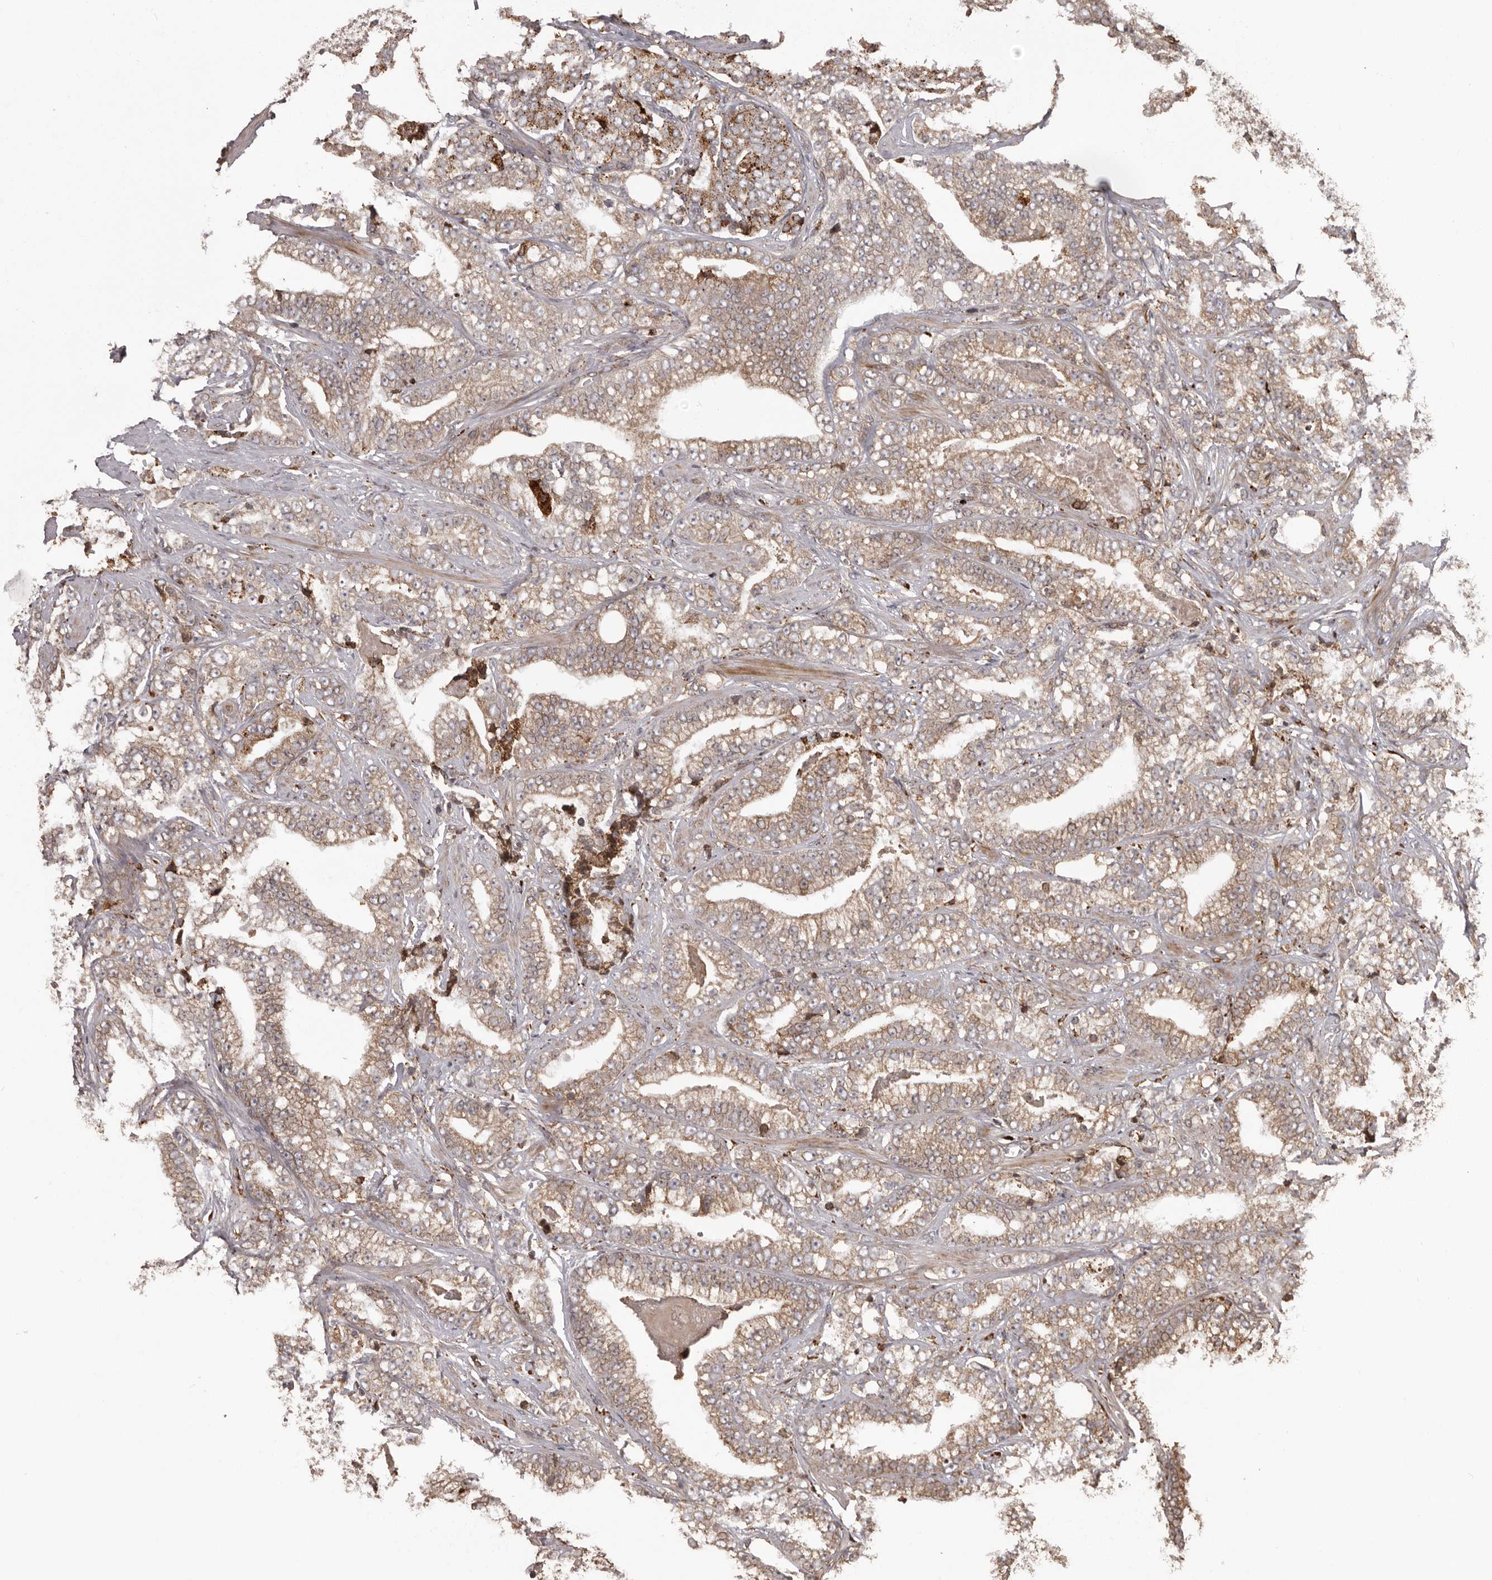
{"staining": {"intensity": "moderate", "quantity": ">75%", "location": "cytoplasmic/membranous"}, "tissue": "prostate cancer", "cell_type": "Tumor cells", "image_type": "cancer", "snomed": [{"axis": "morphology", "description": "Adenocarcinoma, High grade"}, {"axis": "topography", "description": "Prostate and seminal vesicle, NOS"}], "caption": "Protein expression analysis of human prostate cancer reveals moderate cytoplasmic/membranous staining in approximately >75% of tumor cells. Immunohistochemistry (ihc) stains the protein in brown and the nuclei are stained blue.", "gene": "NUP43", "patient": {"sex": "male", "age": 67}}